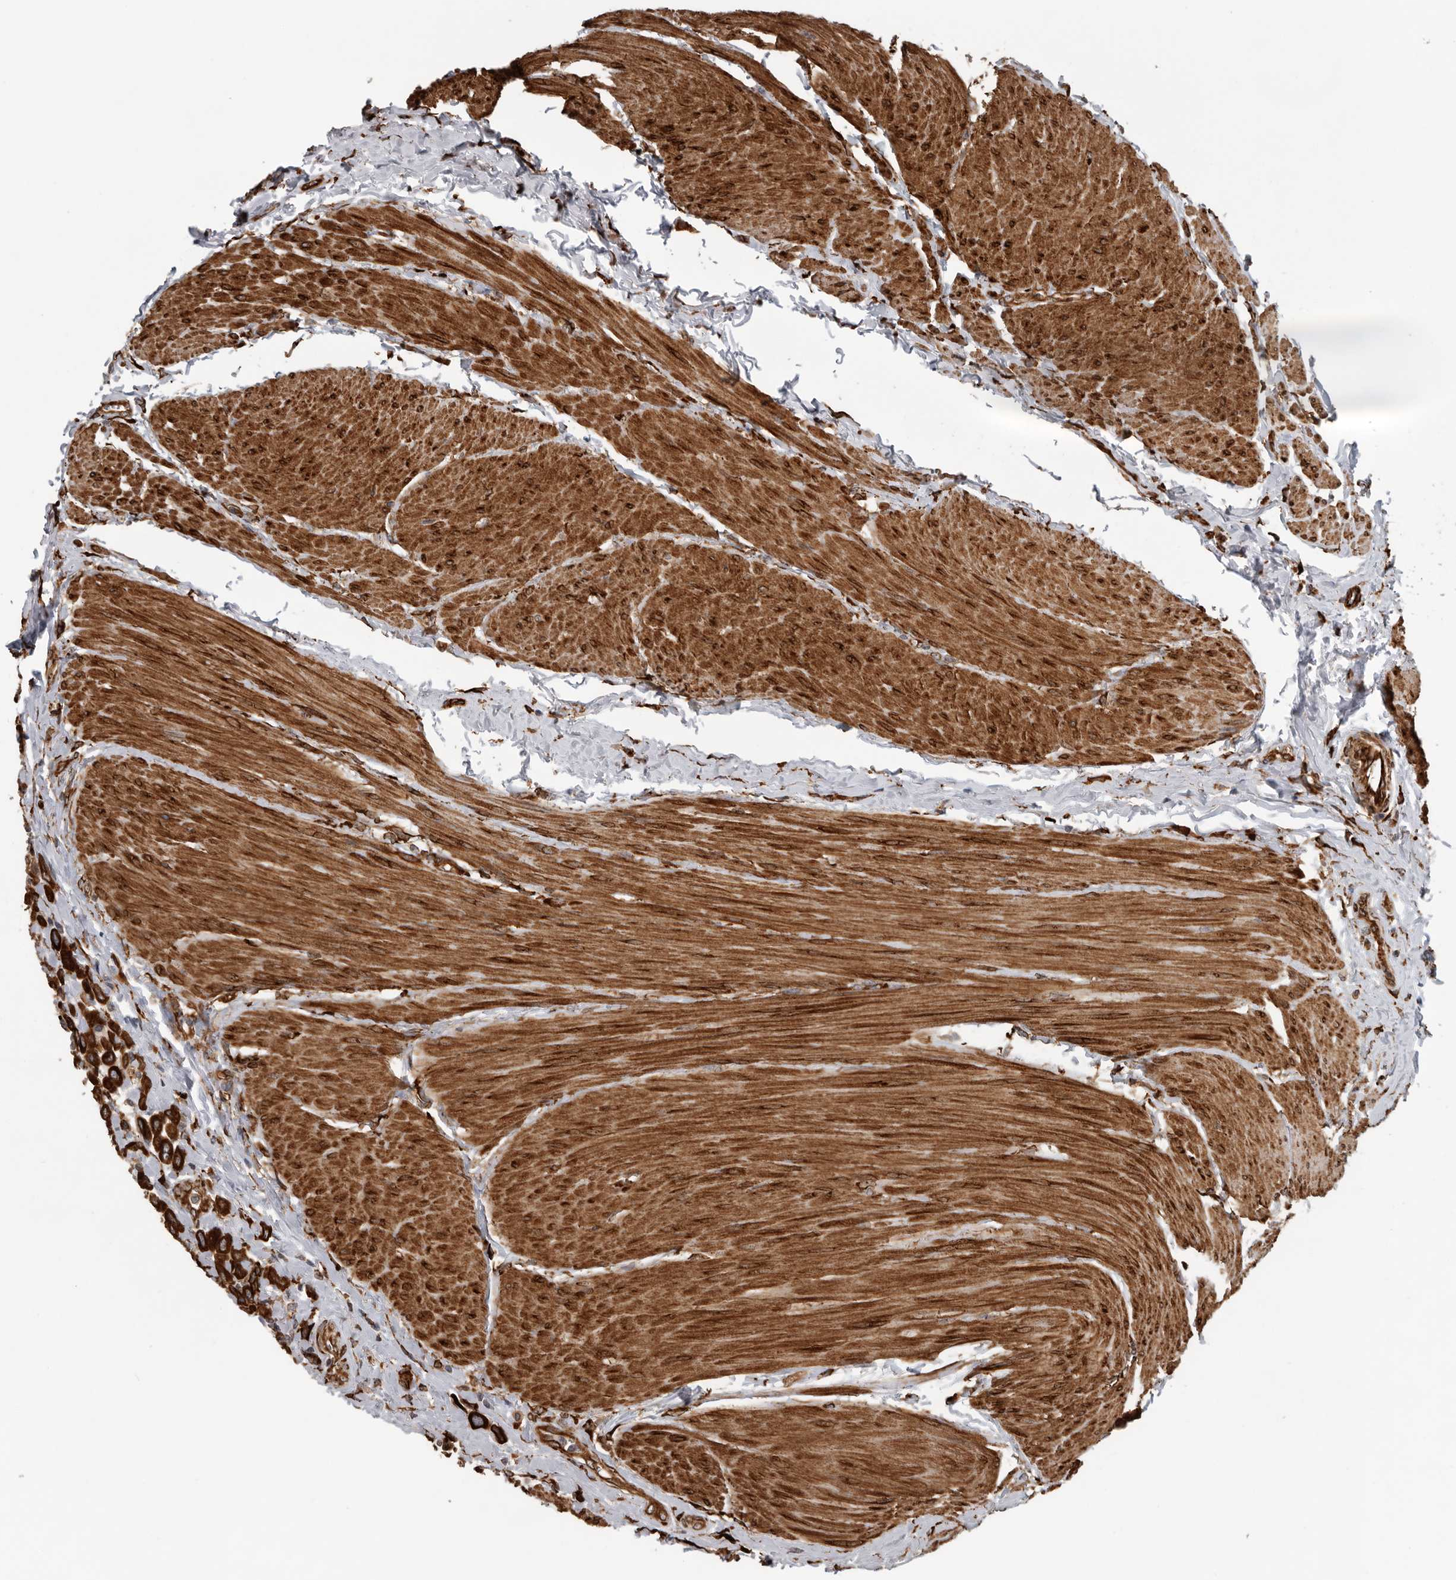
{"staining": {"intensity": "strong", "quantity": ">75%", "location": "cytoplasmic/membranous"}, "tissue": "urothelial cancer", "cell_type": "Tumor cells", "image_type": "cancer", "snomed": [{"axis": "morphology", "description": "Urothelial carcinoma, High grade"}, {"axis": "topography", "description": "Urinary bladder"}], "caption": "Protein staining reveals strong cytoplasmic/membranous staining in approximately >75% of tumor cells in urothelial cancer. (brown staining indicates protein expression, while blue staining denotes nuclei).", "gene": "CEP350", "patient": {"sex": "male", "age": 50}}